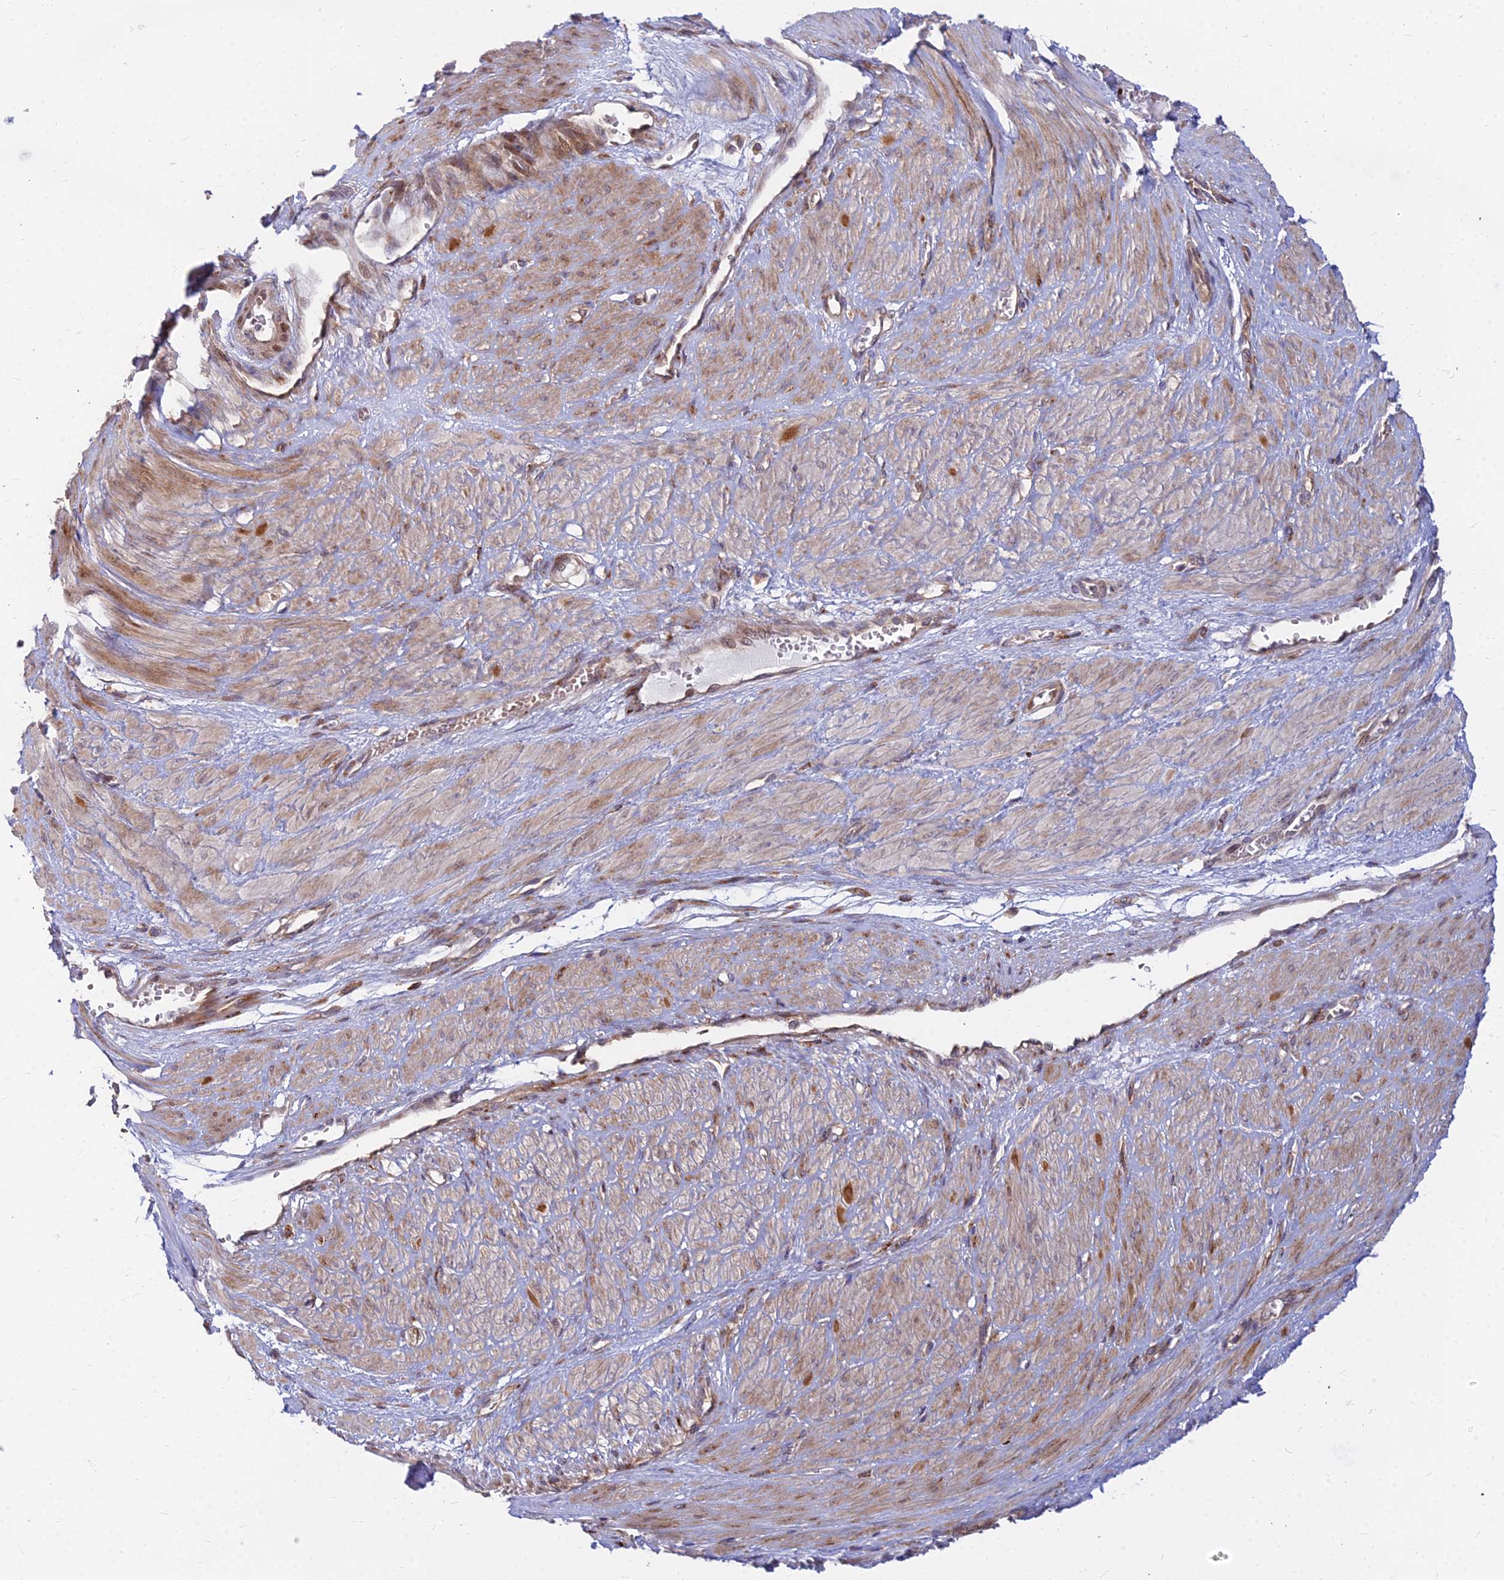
{"staining": {"intensity": "moderate", "quantity": "<25%", "location": "cytoplasmic/membranous"}, "tissue": "endometrium", "cell_type": "Cells in endometrial stroma", "image_type": "normal", "snomed": [{"axis": "morphology", "description": "Normal tissue, NOS"}, {"axis": "topography", "description": "Endometrium"}], "caption": "Endometrium stained with DAB (3,3'-diaminobenzidine) IHC shows low levels of moderate cytoplasmic/membranous positivity in about <25% of cells in endometrial stroma.", "gene": "CCT6A", "patient": {"sex": "female", "age": 33}}